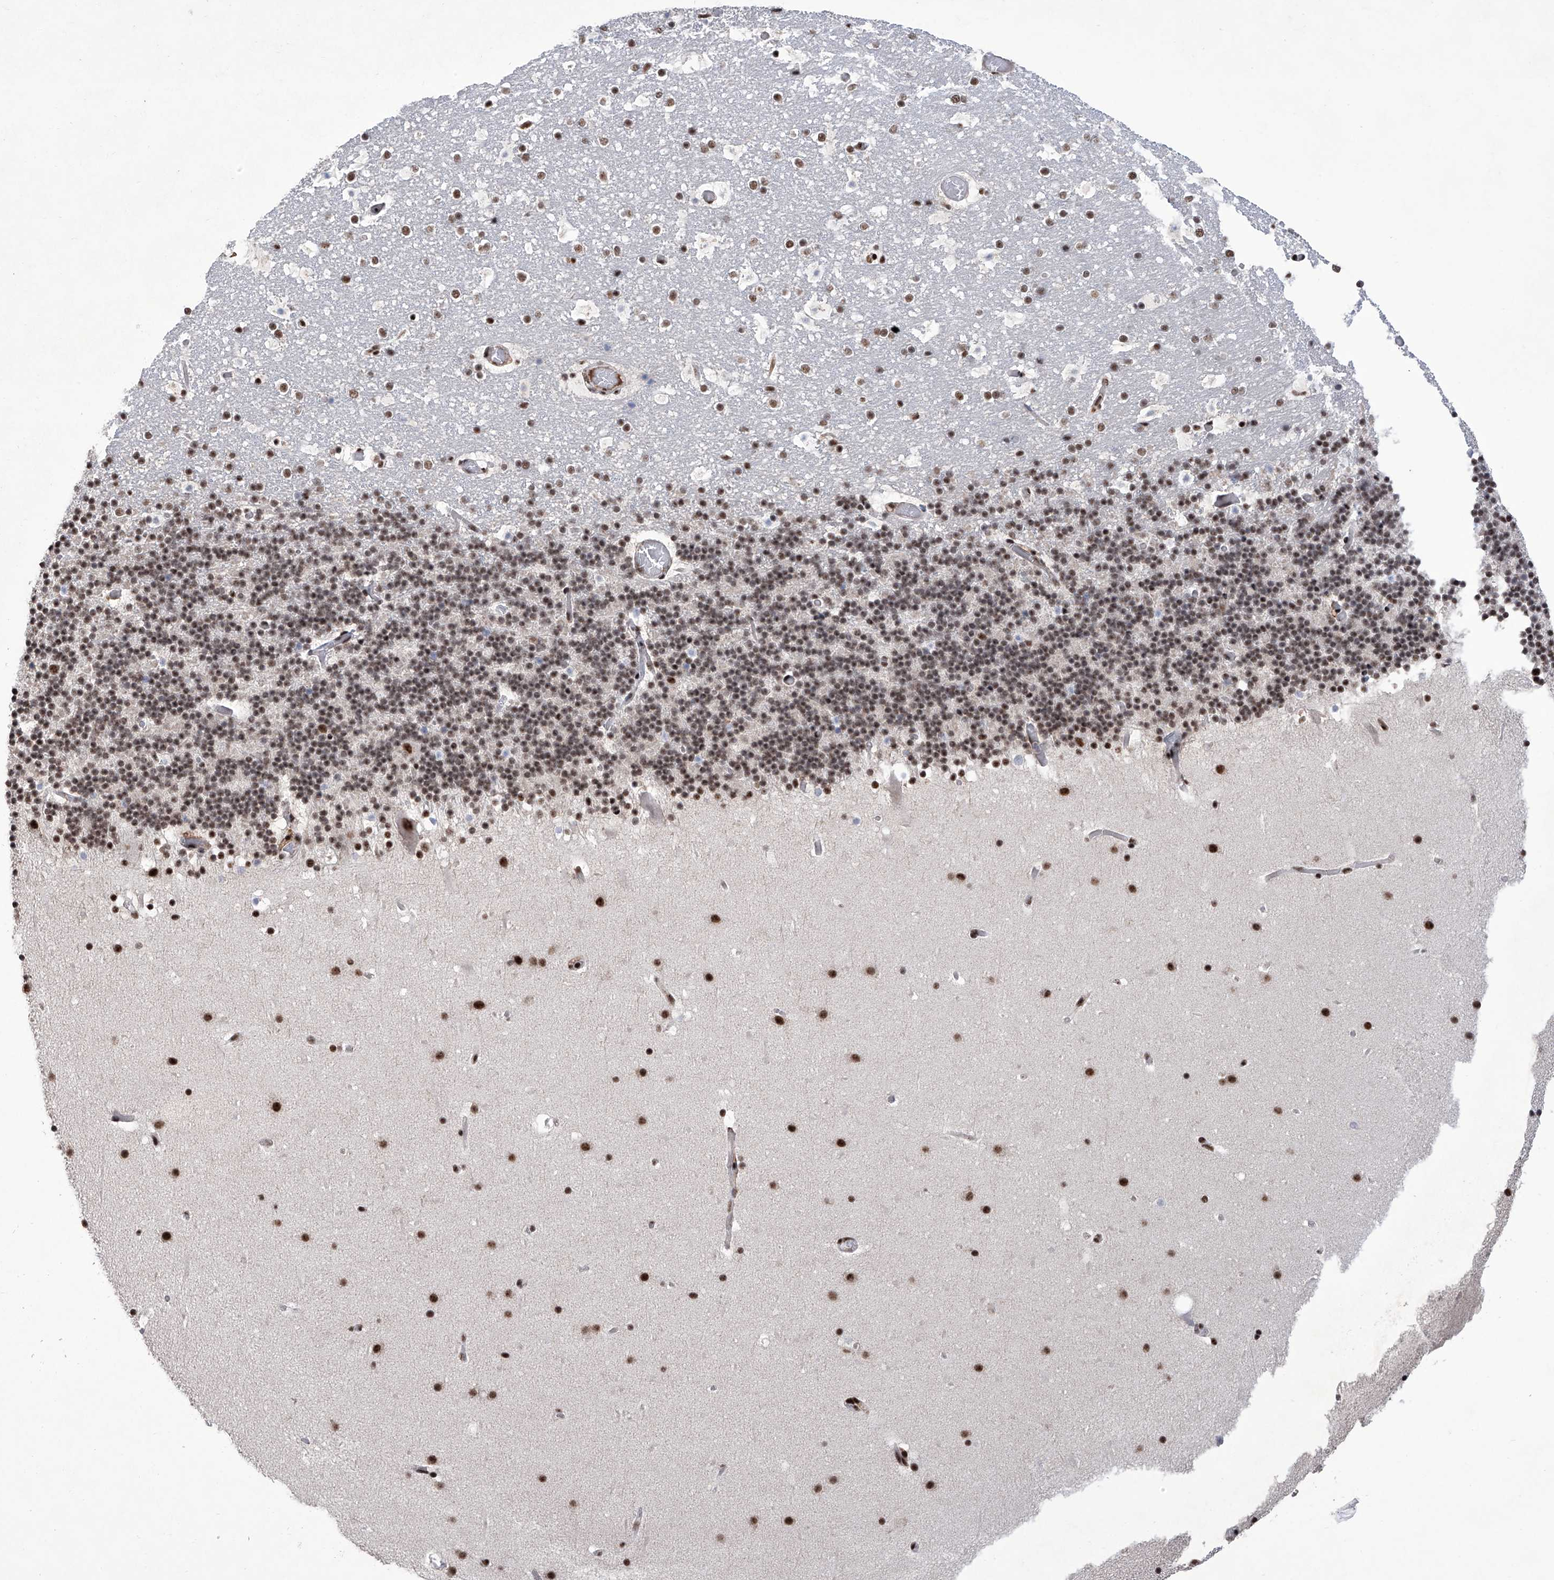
{"staining": {"intensity": "moderate", "quantity": "25%-75%", "location": "nuclear"}, "tissue": "cerebellum", "cell_type": "Cells in granular layer", "image_type": "normal", "snomed": [{"axis": "morphology", "description": "Normal tissue, NOS"}, {"axis": "topography", "description": "Cerebellum"}], "caption": "The photomicrograph exhibits staining of unremarkable cerebellum, revealing moderate nuclear protein expression (brown color) within cells in granular layer. (Brightfield microscopy of DAB IHC at high magnification).", "gene": "FBXL4", "patient": {"sex": "male", "age": 57}}